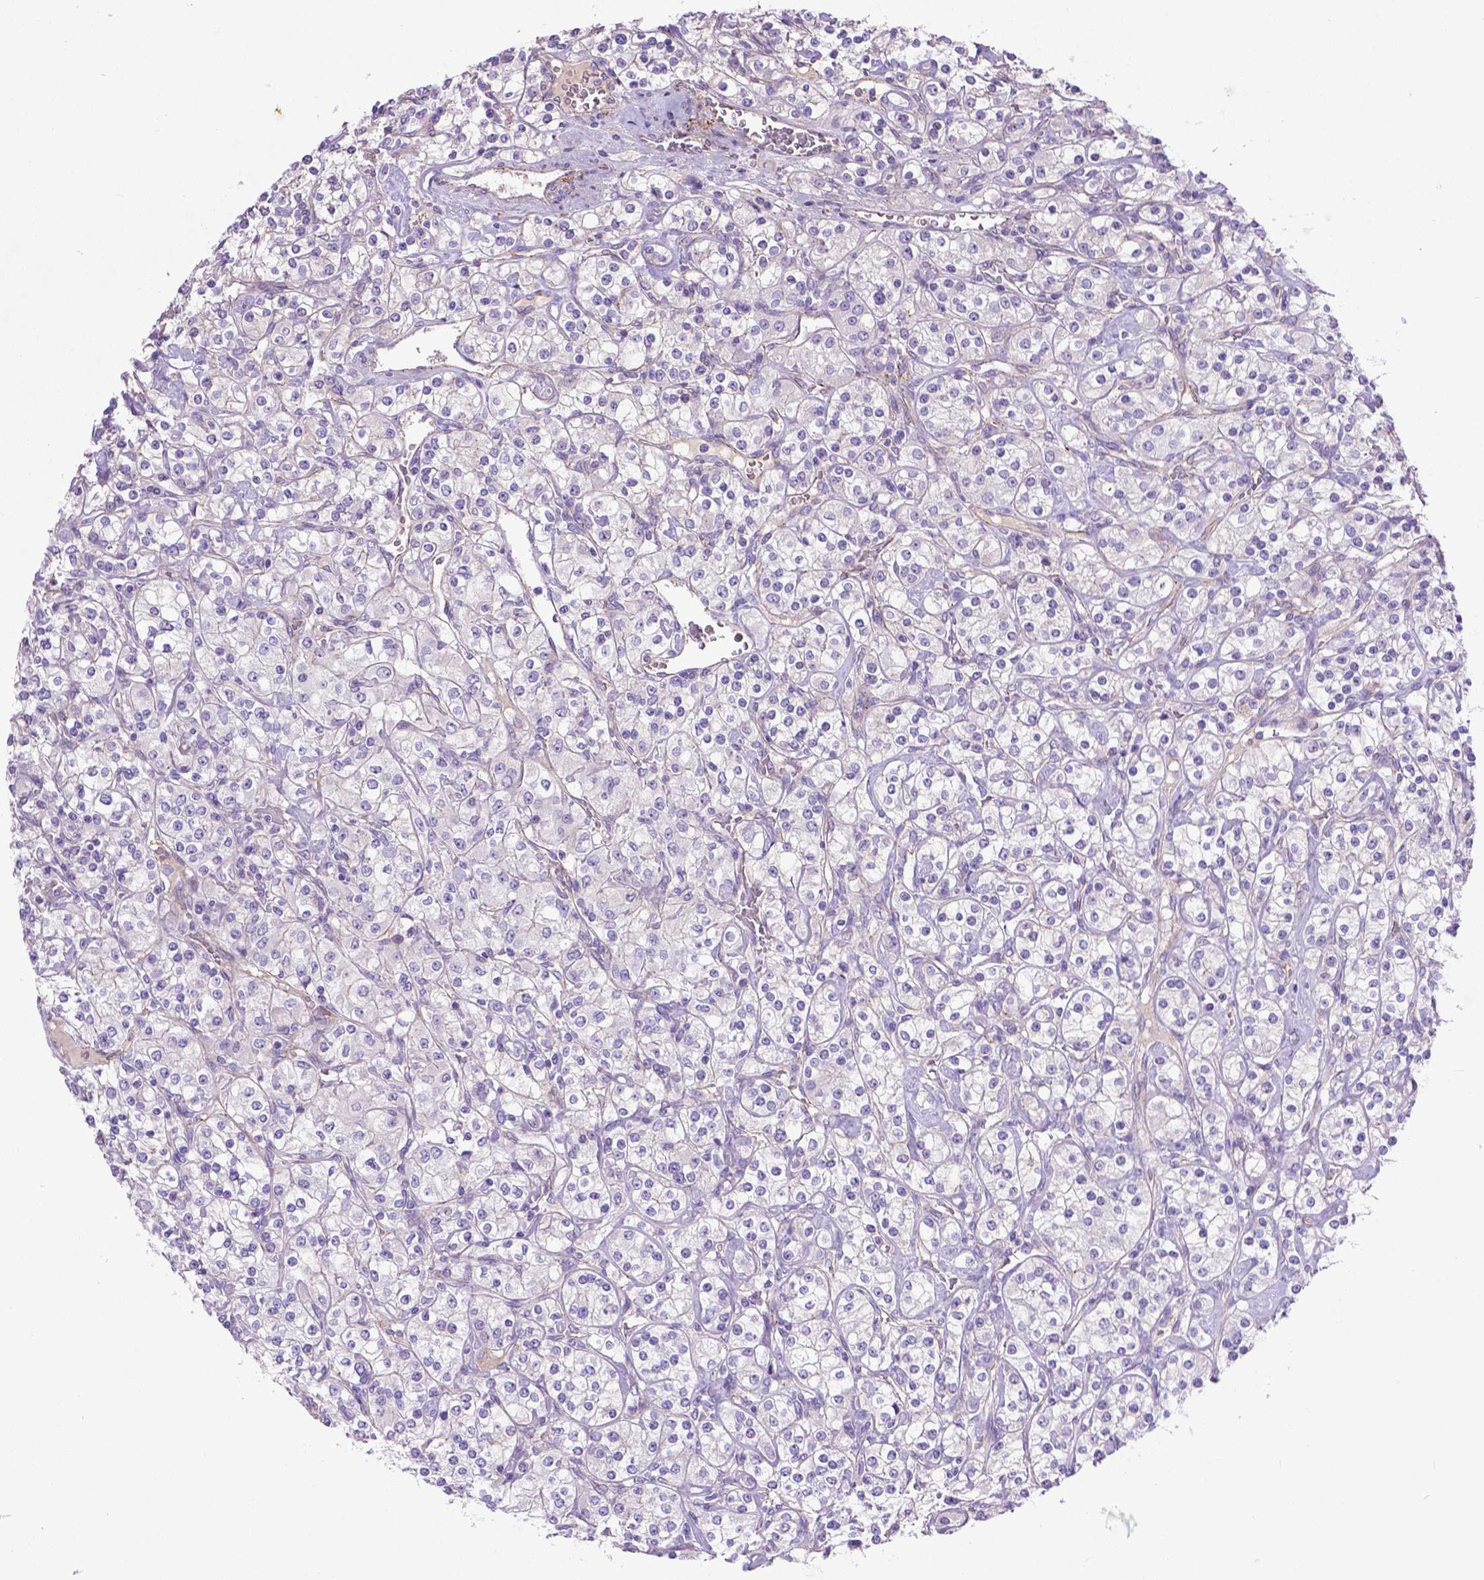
{"staining": {"intensity": "negative", "quantity": "none", "location": "none"}, "tissue": "renal cancer", "cell_type": "Tumor cells", "image_type": "cancer", "snomed": [{"axis": "morphology", "description": "Adenocarcinoma, NOS"}, {"axis": "topography", "description": "Kidney"}], "caption": "DAB immunohistochemical staining of human adenocarcinoma (renal) reveals no significant staining in tumor cells. (DAB immunohistochemistry (IHC) visualized using brightfield microscopy, high magnification).", "gene": "CCER2", "patient": {"sex": "male", "age": 77}}